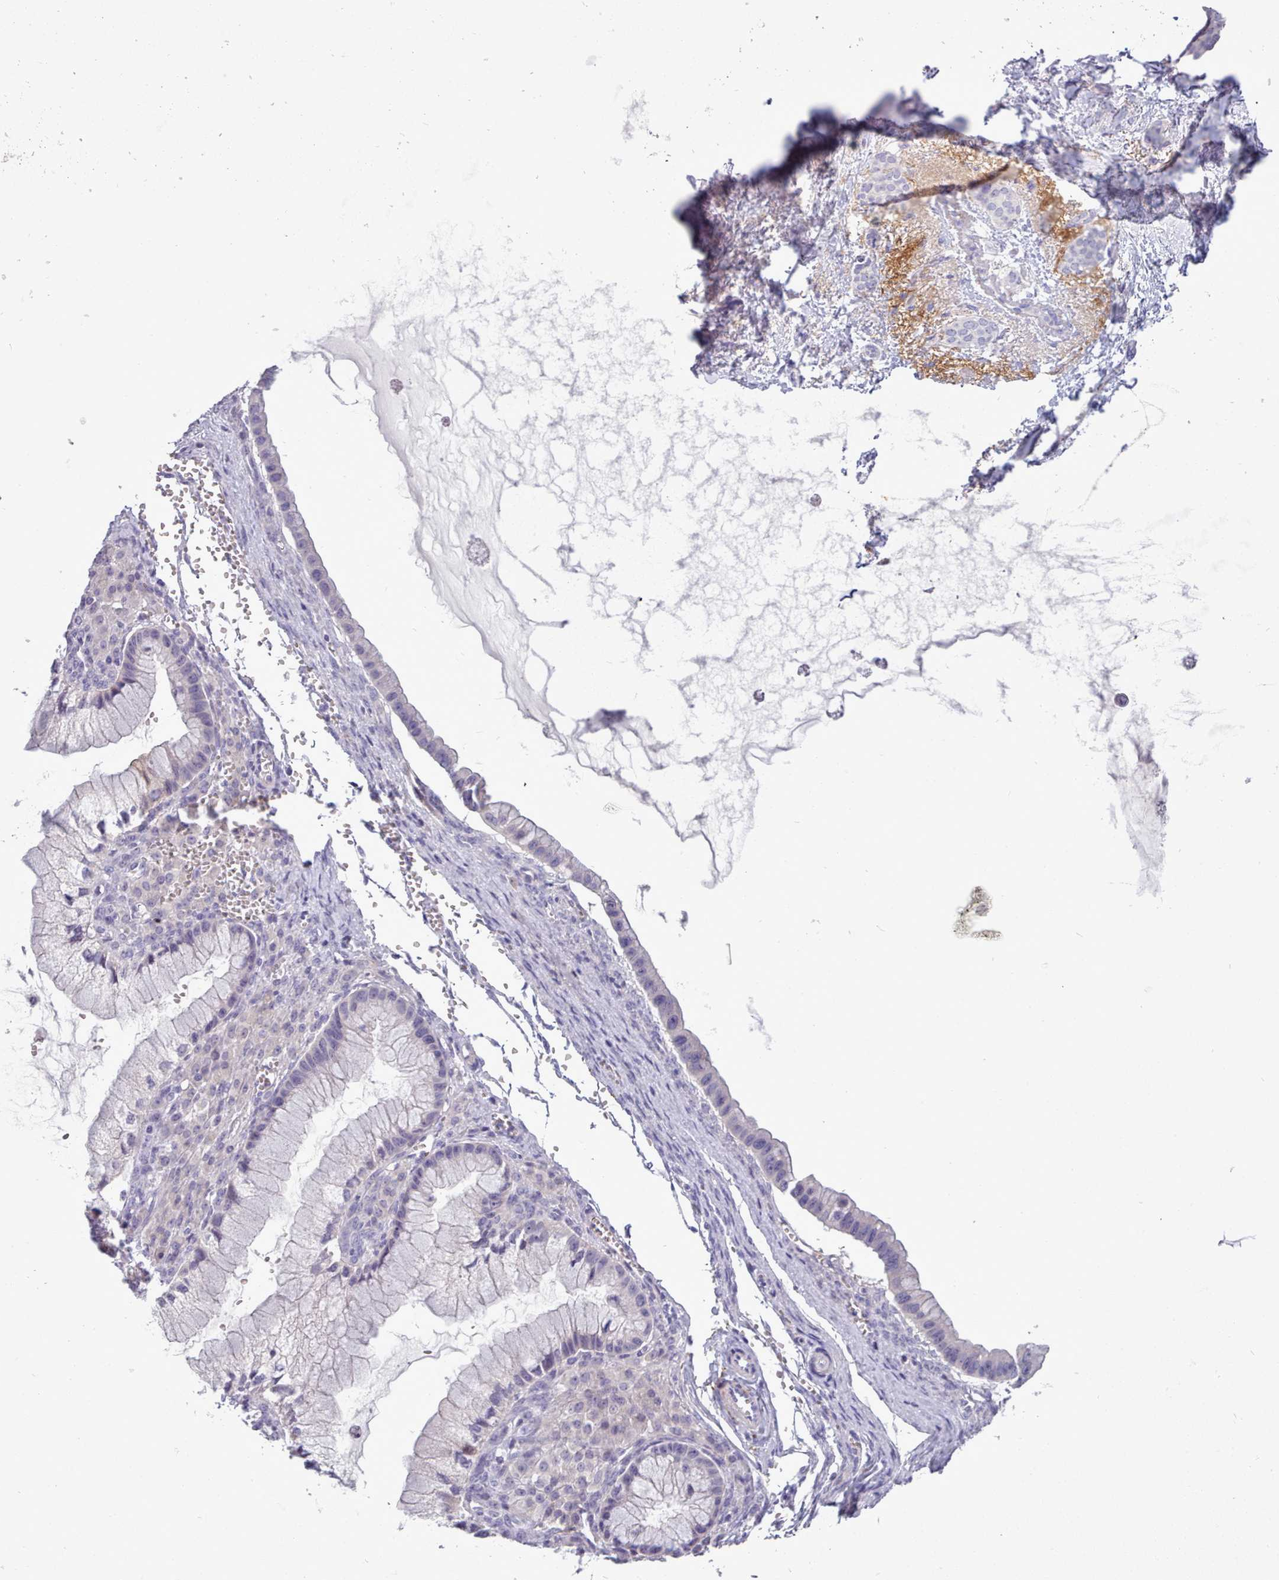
{"staining": {"intensity": "negative", "quantity": "none", "location": "none"}, "tissue": "ovarian cancer", "cell_type": "Tumor cells", "image_type": "cancer", "snomed": [{"axis": "morphology", "description": "Cystadenocarcinoma, mucinous, NOS"}, {"axis": "topography", "description": "Ovary"}], "caption": "This is an immunohistochemistry (IHC) photomicrograph of ovarian cancer (mucinous cystadenocarcinoma). There is no expression in tumor cells.", "gene": "CYP2A13", "patient": {"sex": "female", "age": 59}}